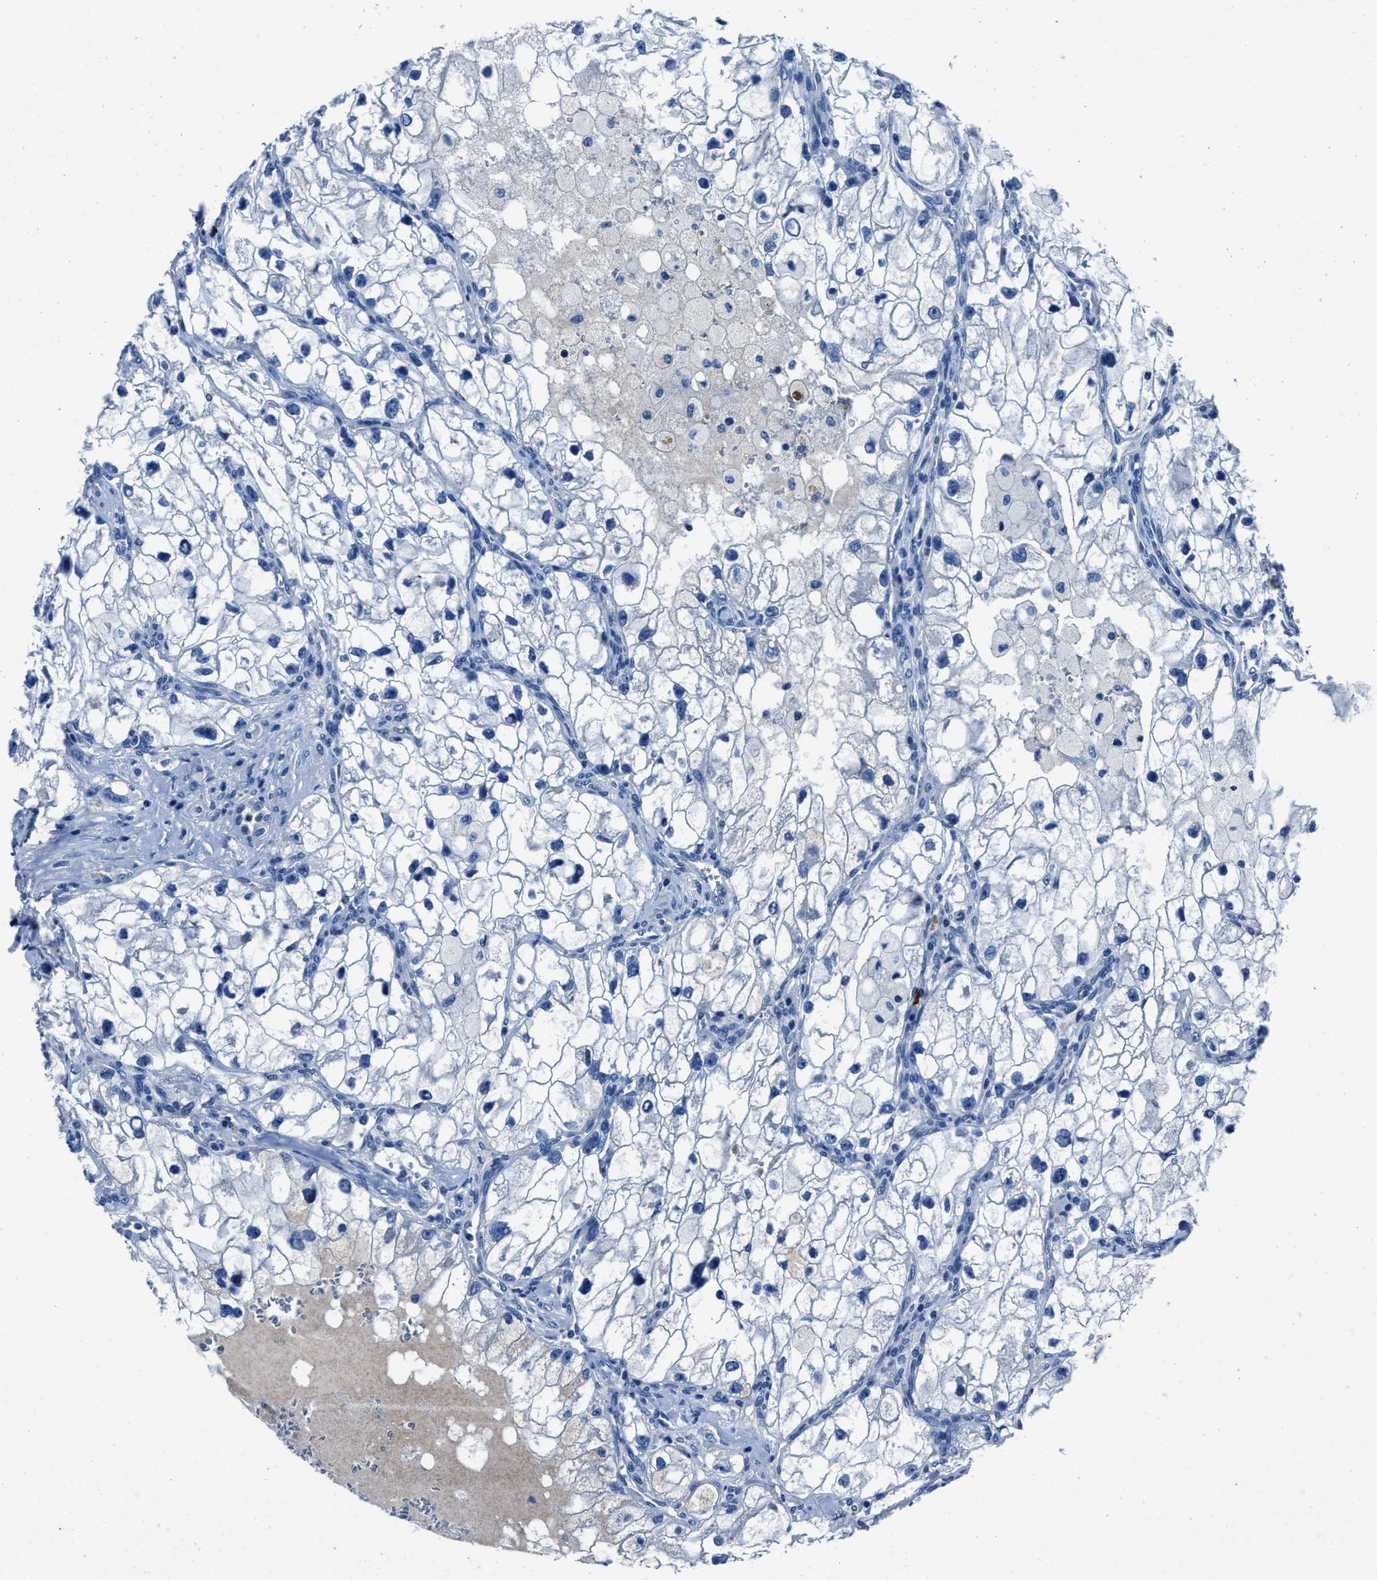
{"staining": {"intensity": "negative", "quantity": "none", "location": "none"}, "tissue": "renal cancer", "cell_type": "Tumor cells", "image_type": "cancer", "snomed": [{"axis": "morphology", "description": "Adenocarcinoma, NOS"}, {"axis": "topography", "description": "Kidney"}], "caption": "DAB immunohistochemical staining of human adenocarcinoma (renal) reveals no significant positivity in tumor cells.", "gene": "NACAD", "patient": {"sex": "female", "age": 70}}